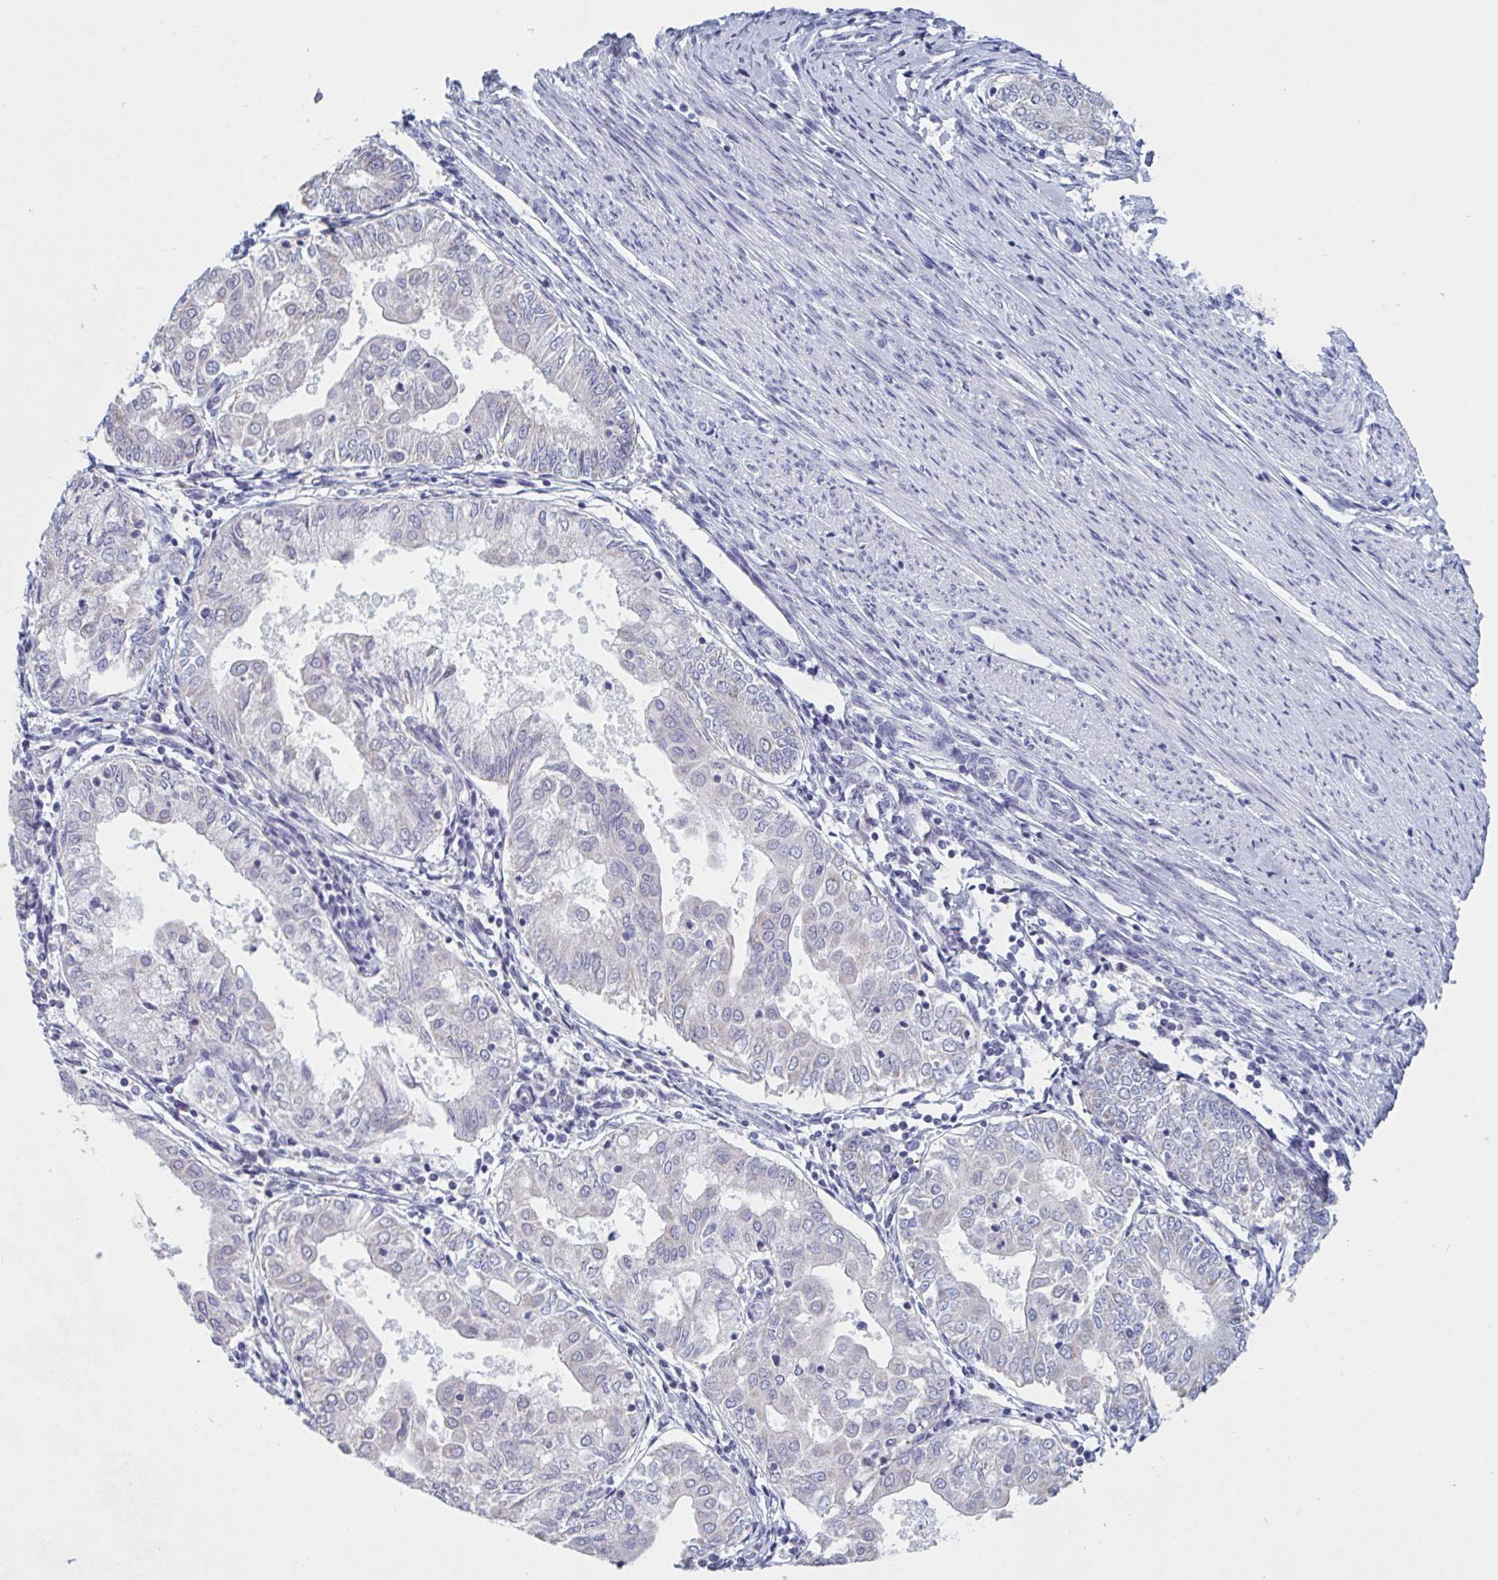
{"staining": {"intensity": "negative", "quantity": "none", "location": "none"}, "tissue": "endometrial cancer", "cell_type": "Tumor cells", "image_type": "cancer", "snomed": [{"axis": "morphology", "description": "Adenocarcinoma, NOS"}, {"axis": "topography", "description": "Endometrium"}], "caption": "Tumor cells show no significant staining in adenocarcinoma (endometrial).", "gene": "NDUFC2", "patient": {"sex": "female", "age": 68}}